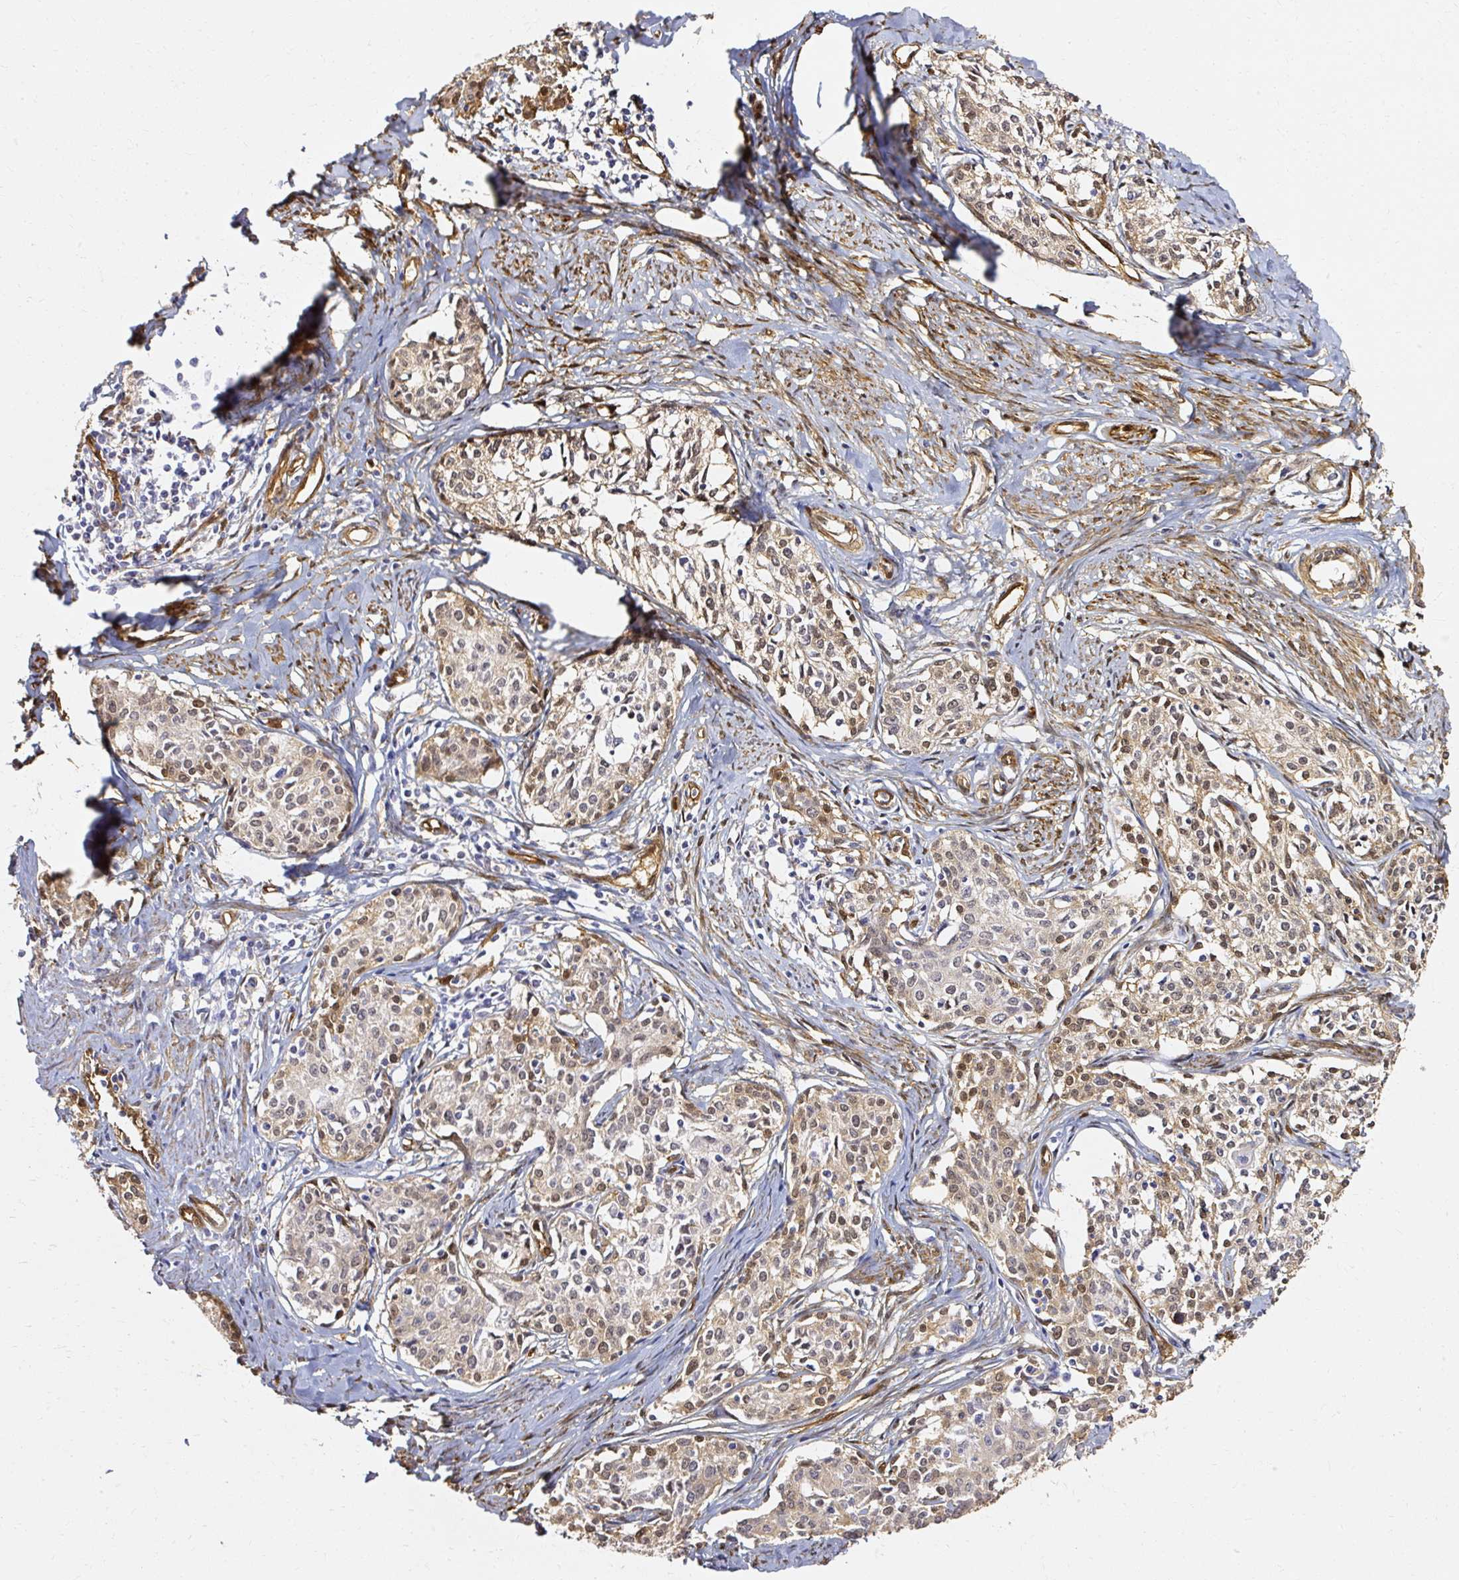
{"staining": {"intensity": "moderate", "quantity": "25%-75%", "location": "cytoplasmic/membranous,nuclear"}, "tissue": "cervical cancer", "cell_type": "Tumor cells", "image_type": "cancer", "snomed": [{"axis": "morphology", "description": "Squamous cell carcinoma, NOS"}, {"axis": "morphology", "description": "Adenocarcinoma, NOS"}, {"axis": "topography", "description": "Cervix"}], "caption": "Cervical cancer was stained to show a protein in brown. There is medium levels of moderate cytoplasmic/membranous and nuclear staining in about 25%-75% of tumor cells. Using DAB (3,3'-diaminobenzidine) (brown) and hematoxylin (blue) stains, captured at high magnification using brightfield microscopy.", "gene": "CNN3", "patient": {"sex": "female", "age": 52}}